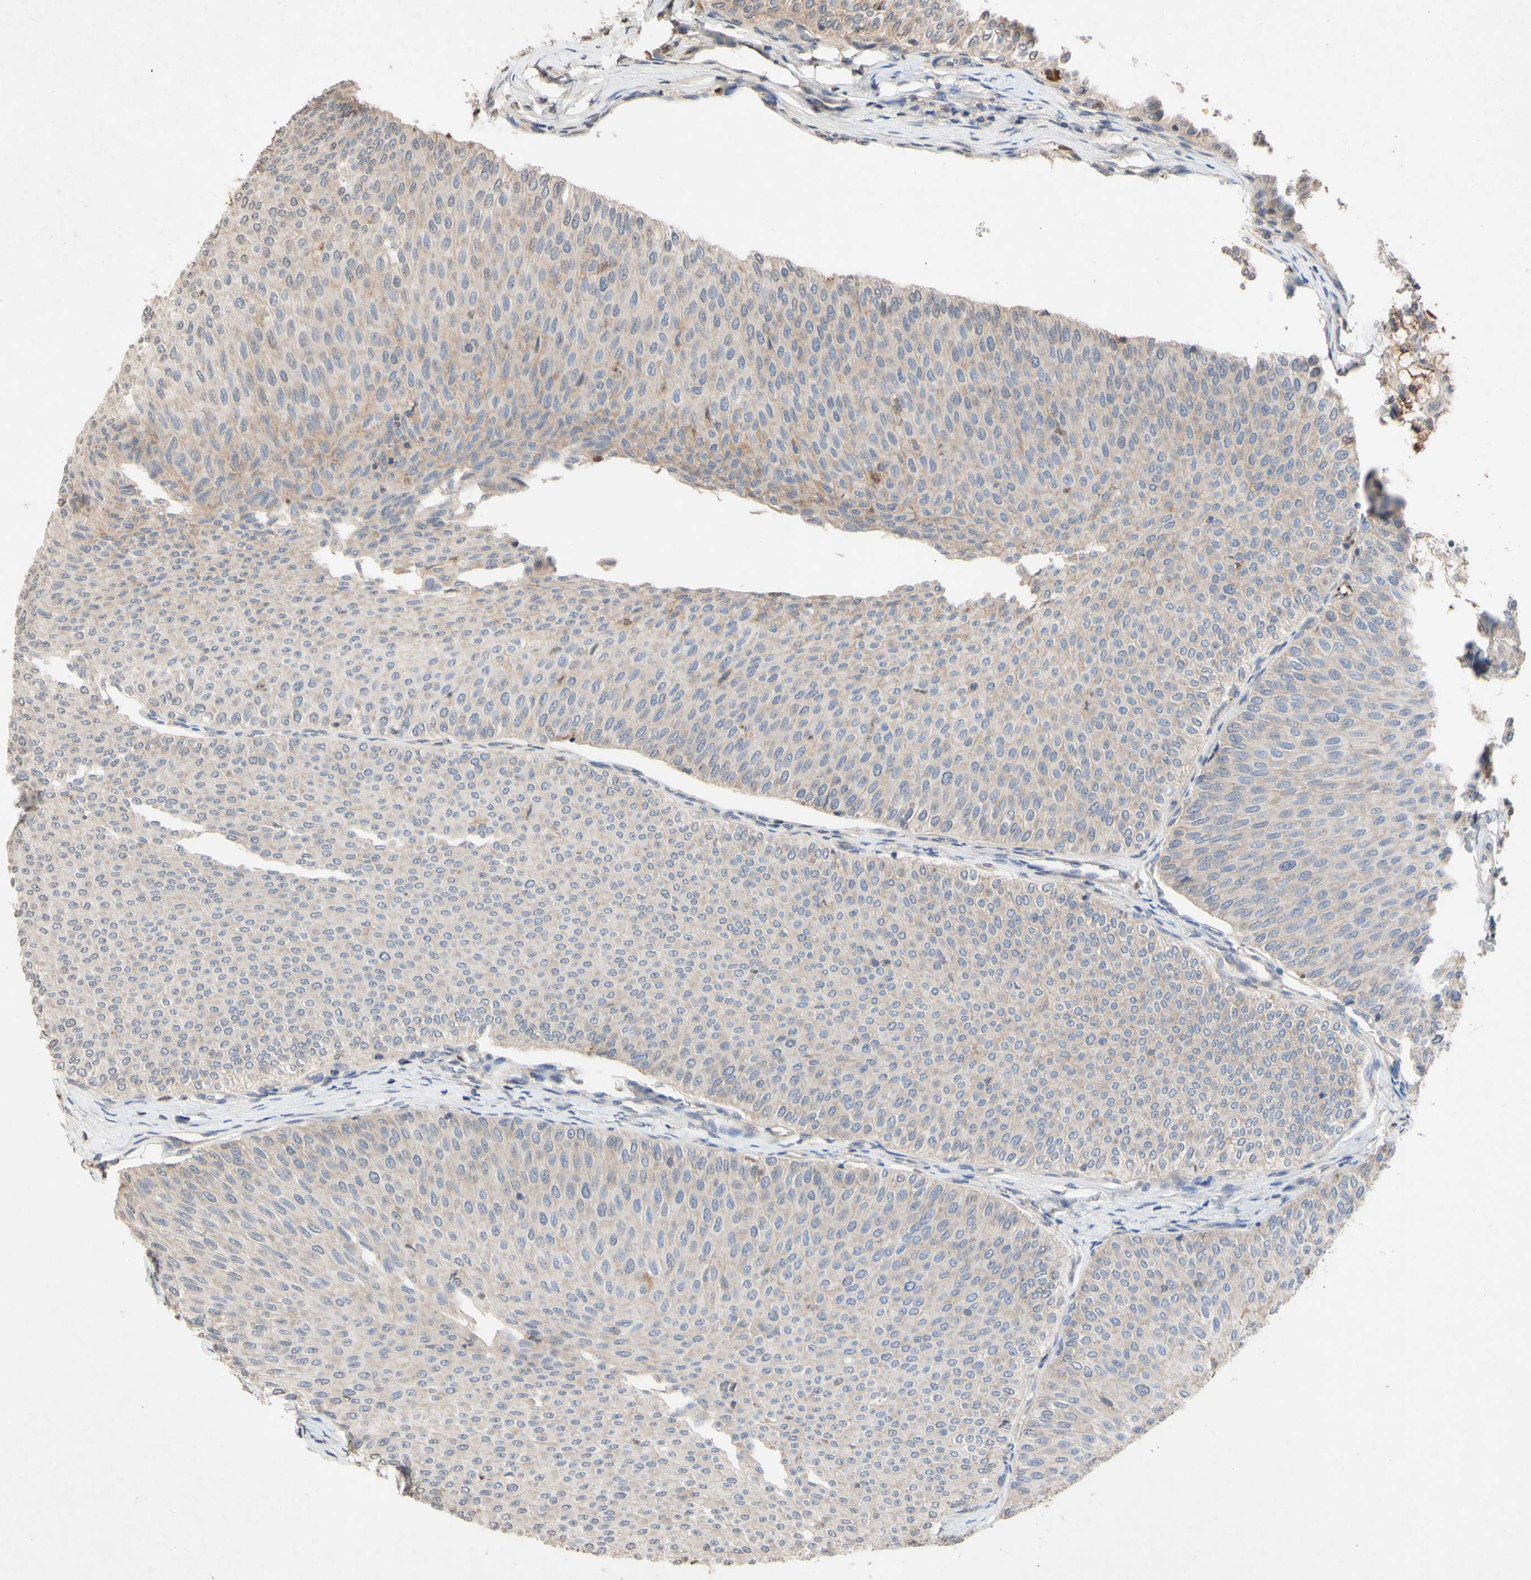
{"staining": {"intensity": "weak", "quantity": "25%-75%", "location": "cytoplasmic/membranous"}, "tissue": "urothelial cancer", "cell_type": "Tumor cells", "image_type": "cancer", "snomed": [{"axis": "morphology", "description": "Urothelial carcinoma, Low grade"}, {"axis": "topography", "description": "Urinary bladder"}], "caption": "A micrograph of urothelial cancer stained for a protein demonstrates weak cytoplasmic/membranous brown staining in tumor cells.", "gene": "NECTIN3", "patient": {"sex": "male", "age": 78}}